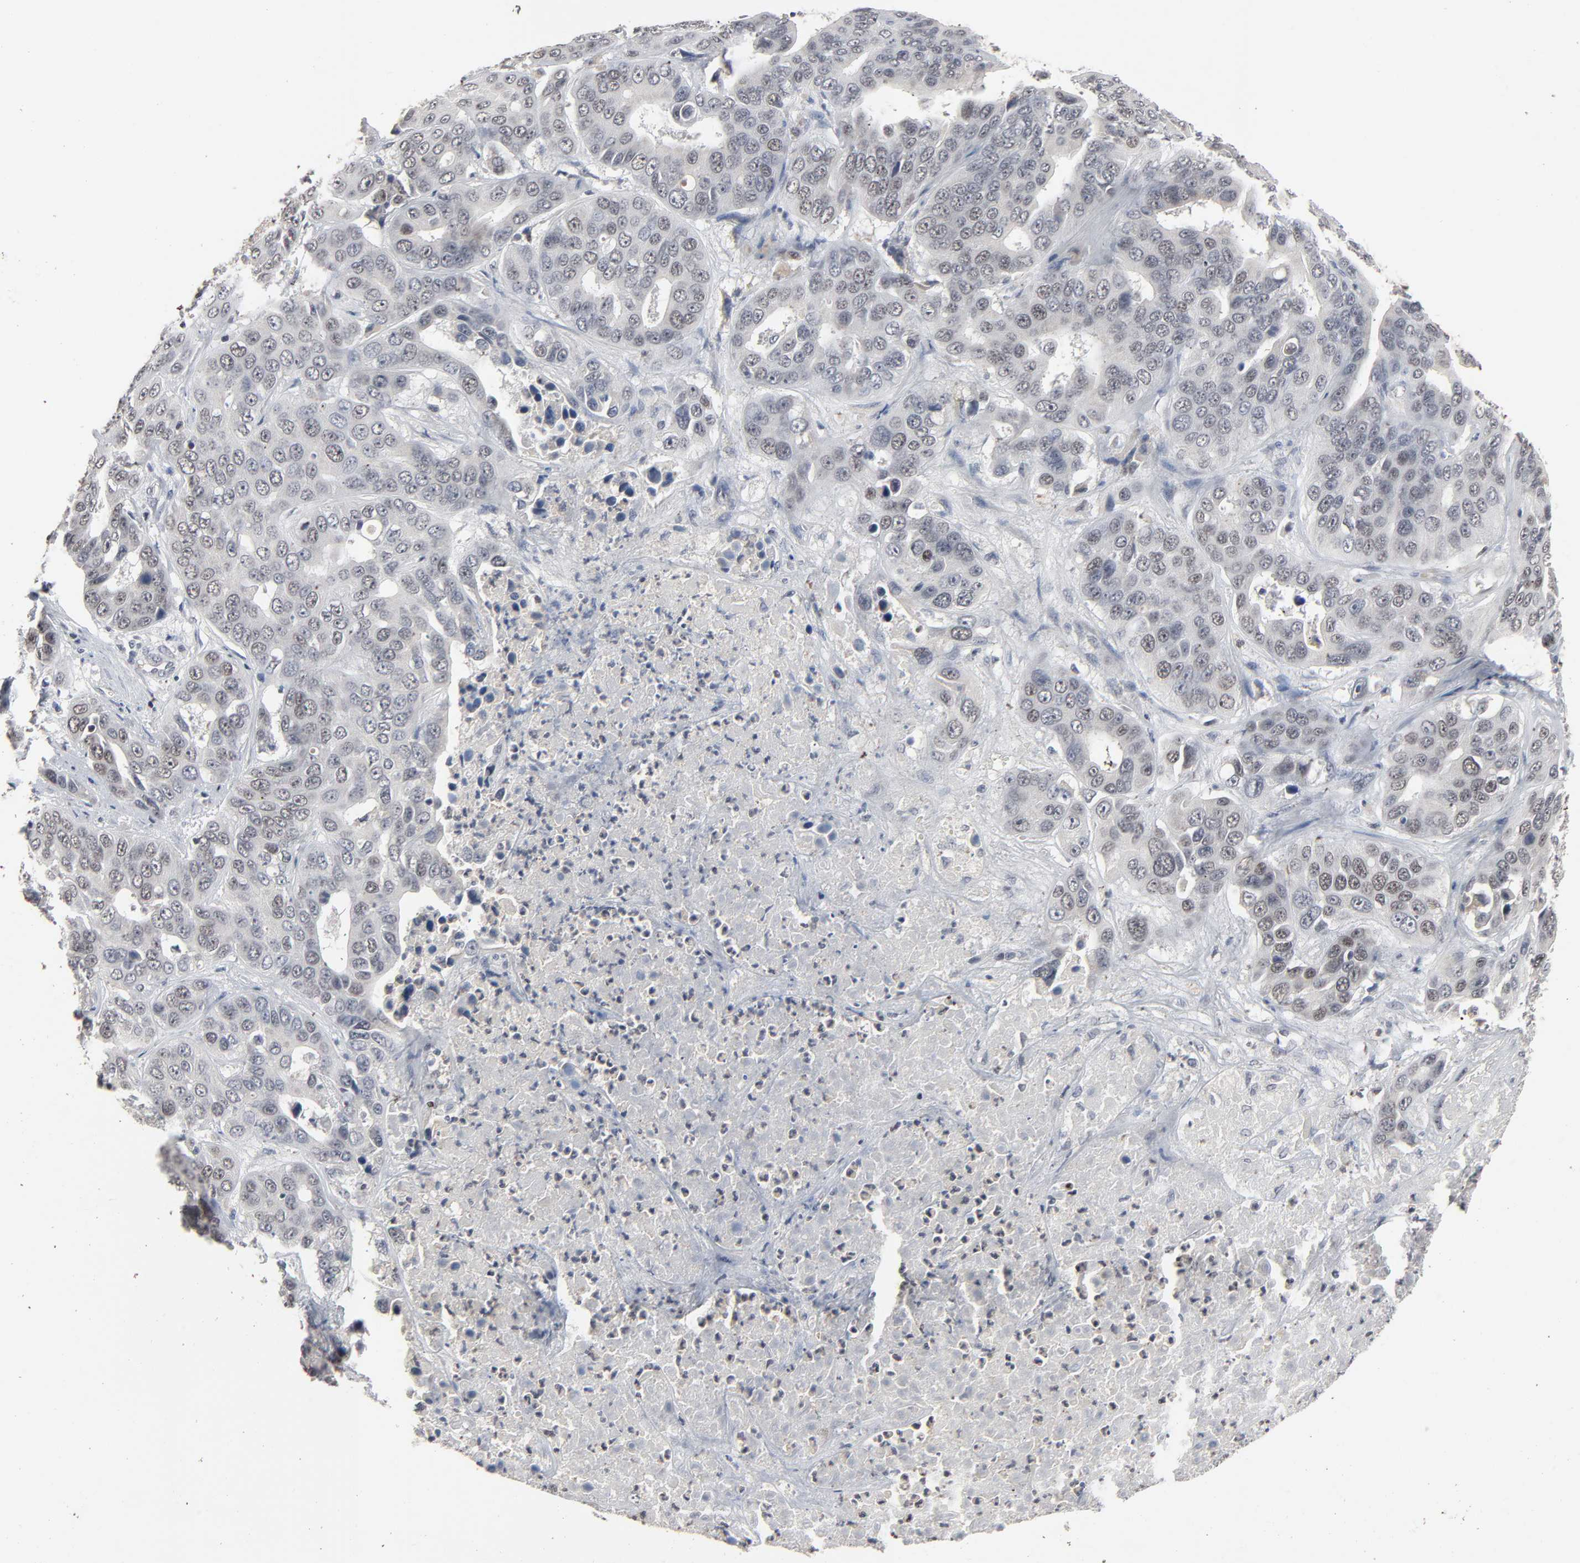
{"staining": {"intensity": "negative", "quantity": "none", "location": "none"}, "tissue": "liver cancer", "cell_type": "Tumor cells", "image_type": "cancer", "snomed": [{"axis": "morphology", "description": "Cholangiocarcinoma"}, {"axis": "topography", "description": "Liver"}], "caption": "Immunohistochemistry photomicrograph of liver cancer (cholangiocarcinoma) stained for a protein (brown), which displays no positivity in tumor cells.", "gene": "ZNF419", "patient": {"sex": "female", "age": 52}}